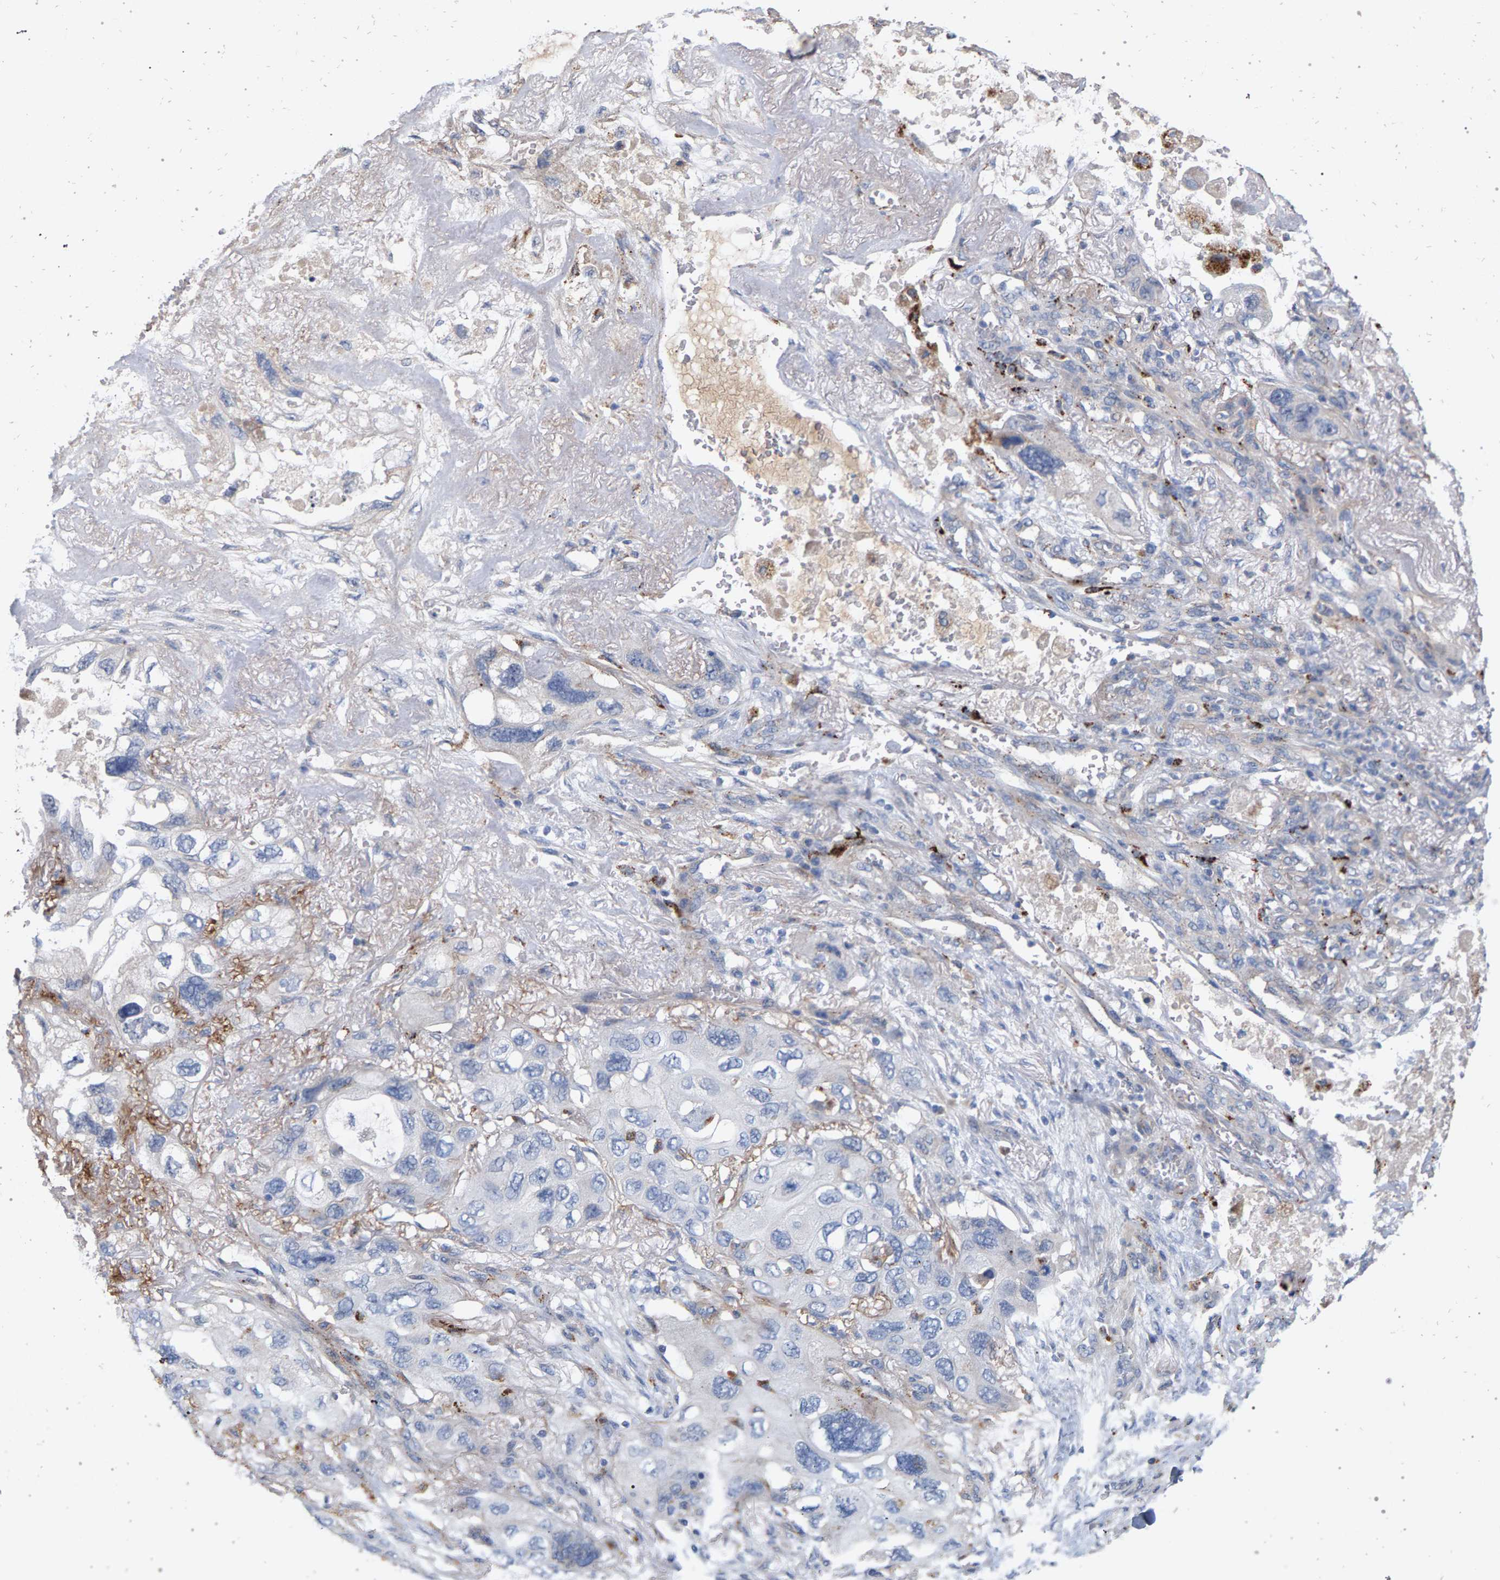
{"staining": {"intensity": "negative", "quantity": "none", "location": "none"}, "tissue": "lung cancer", "cell_type": "Tumor cells", "image_type": "cancer", "snomed": [{"axis": "morphology", "description": "Squamous cell carcinoma, NOS"}, {"axis": "topography", "description": "Lung"}], "caption": "DAB immunohistochemical staining of lung cancer exhibits no significant expression in tumor cells.", "gene": "MAMDC2", "patient": {"sex": "female", "age": 73}}